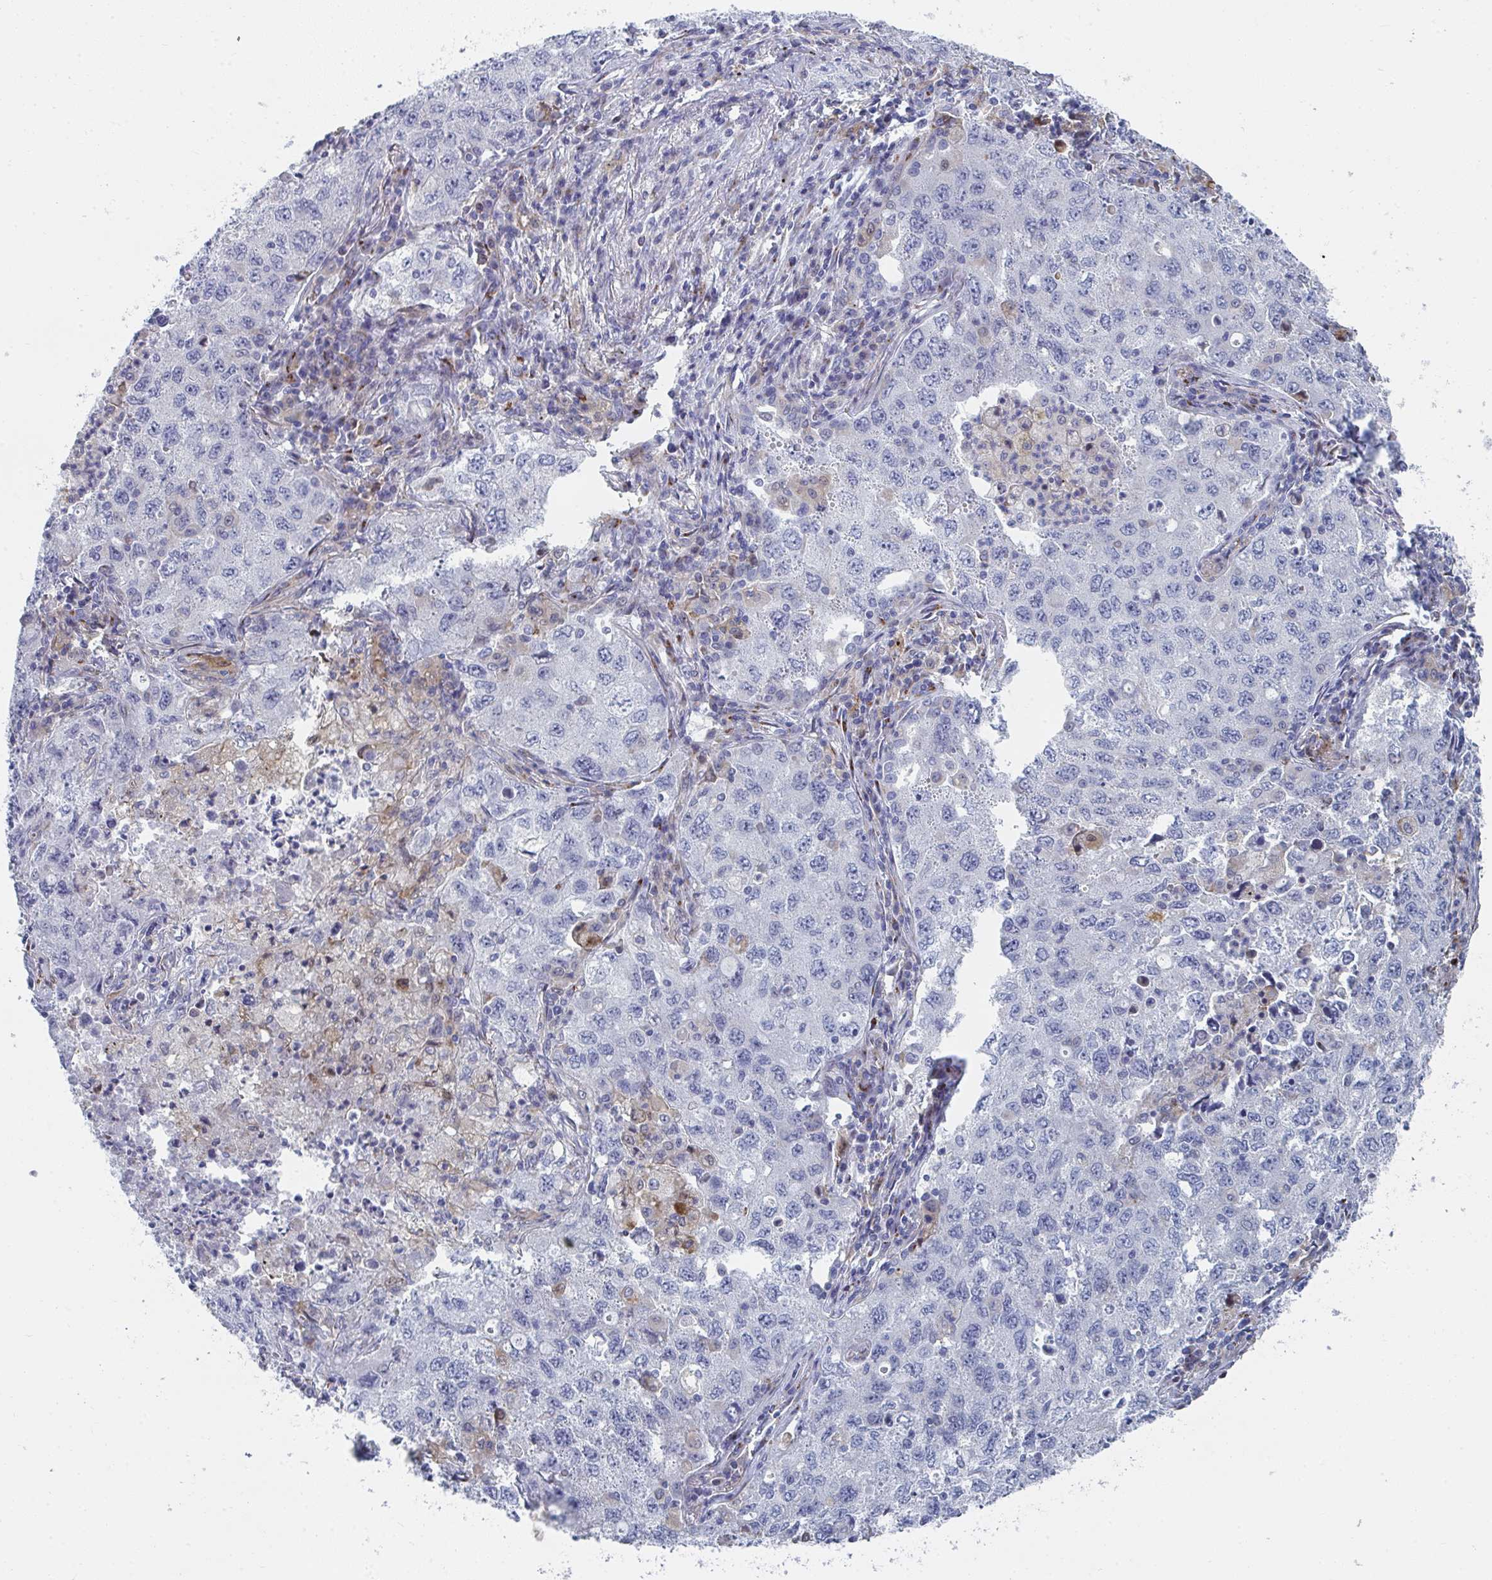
{"staining": {"intensity": "negative", "quantity": "none", "location": "none"}, "tissue": "lung cancer", "cell_type": "Tumor cells", "image_type": "cancer", "snomed": [{"axis": "morphology", "description": "Adenocarcinoma, NOS"}, {"axis": "topography", "description": "Lung"}], "caption": "Tumor cells are negative for brown protein staining in adenocarcinoma (lung).", "gene": "PSMG1", "patient": {"sex": "female", "age": 57}}